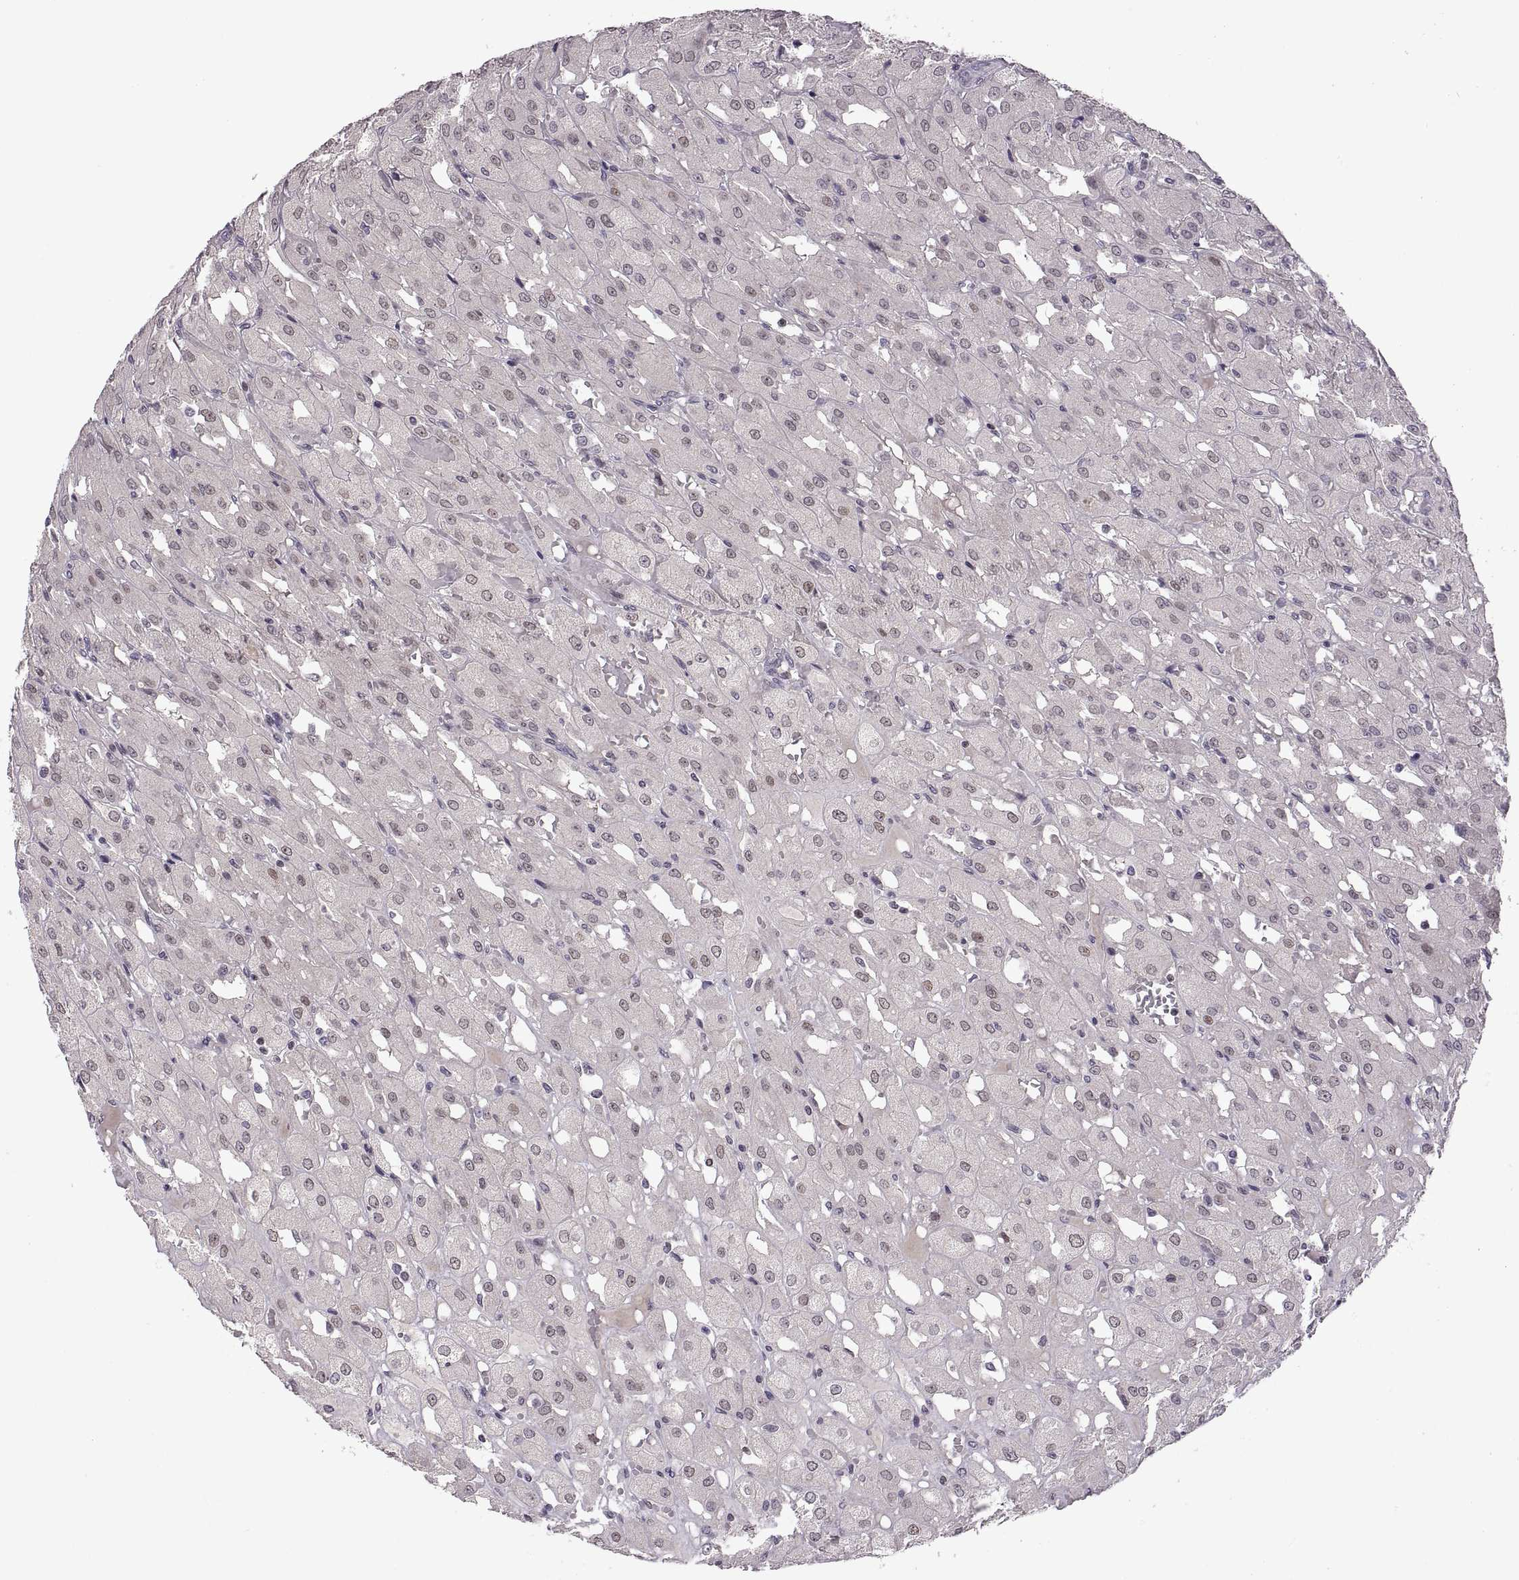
{"staining": {"intensity": "negative", "quantity": "none", "location": "none"}, "tissue": "renal cancer", "cell_type": "Tumor cells", "image_type": "cancer", "snomed": [{"axis": "morphology", "description": "Adenocarcinoma, NOS"}, {"axis": "topography", "description": "Kidney"}], "caption": "This is a histopathology image of immunohistochemistry (IHC) staining of renal cancer (adenocarcinoma), which shows no positivity in tumor cells.", "gene": "NEK2", "patient": {"sex": "male", "age": 72}}